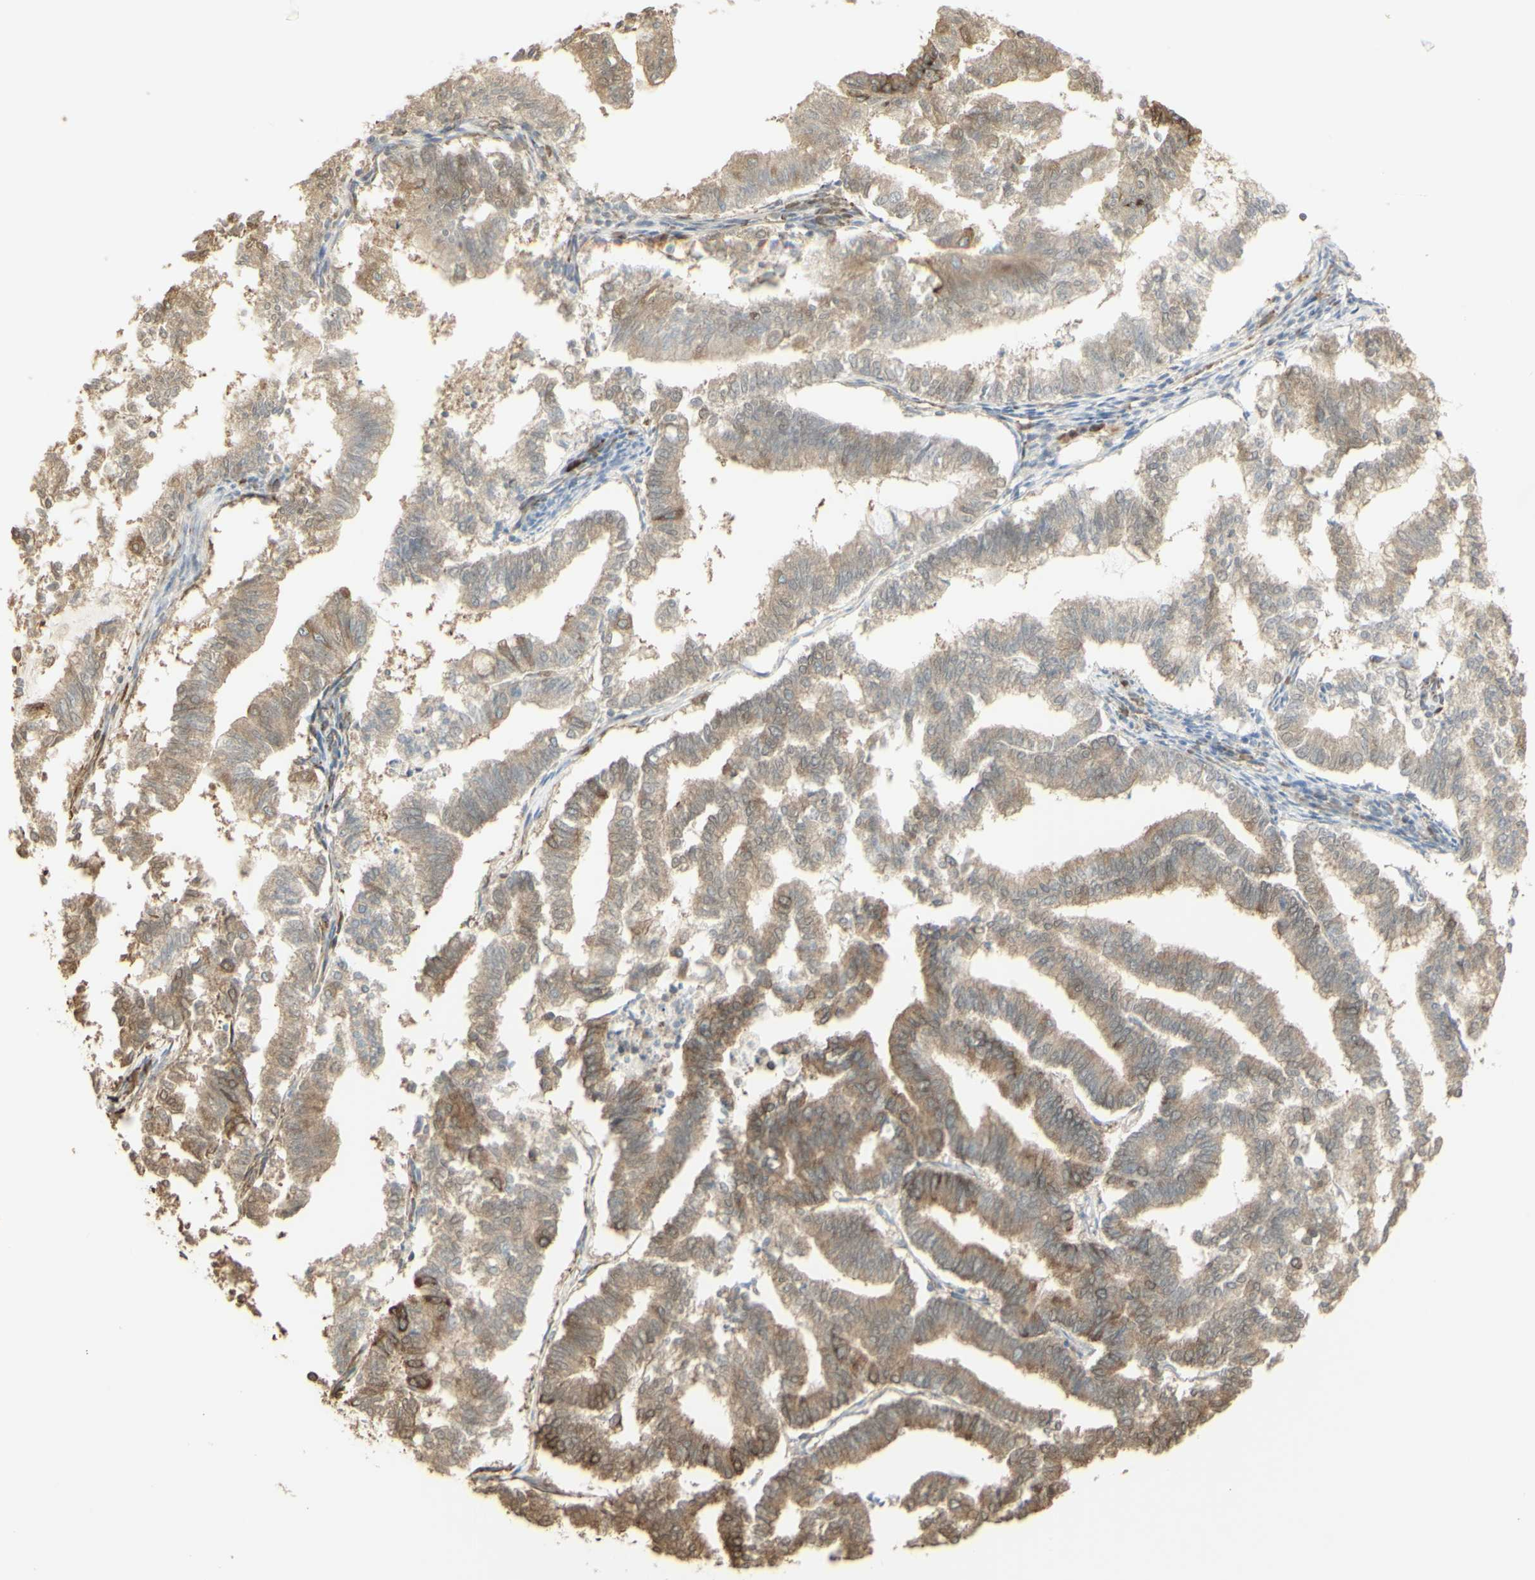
{"staining": {"intensity": "weak", "quantity": ">75%", "location": "cytoplasmic/membranous"}, "tissue": "endometrial cancer", "cell_type": "Tumor cells", "image_type": "cancer", "snomed": [{"axis": "morphology", "description": "Necrosis, NOS"}, {"axis": "morphology", "description": "Adenocarcinoma, NOS"}, {"axis": "topography", "description": "Endometrium"}], "caption": "Immunohistochemical staining of endometrial adenocarcinoma exhibits weak cytoplasmic/membranous protein expression in approximately >75% of tumor cells.", "gene": "EEF1B2", "patient": {"sex": "female", "age": 79}}